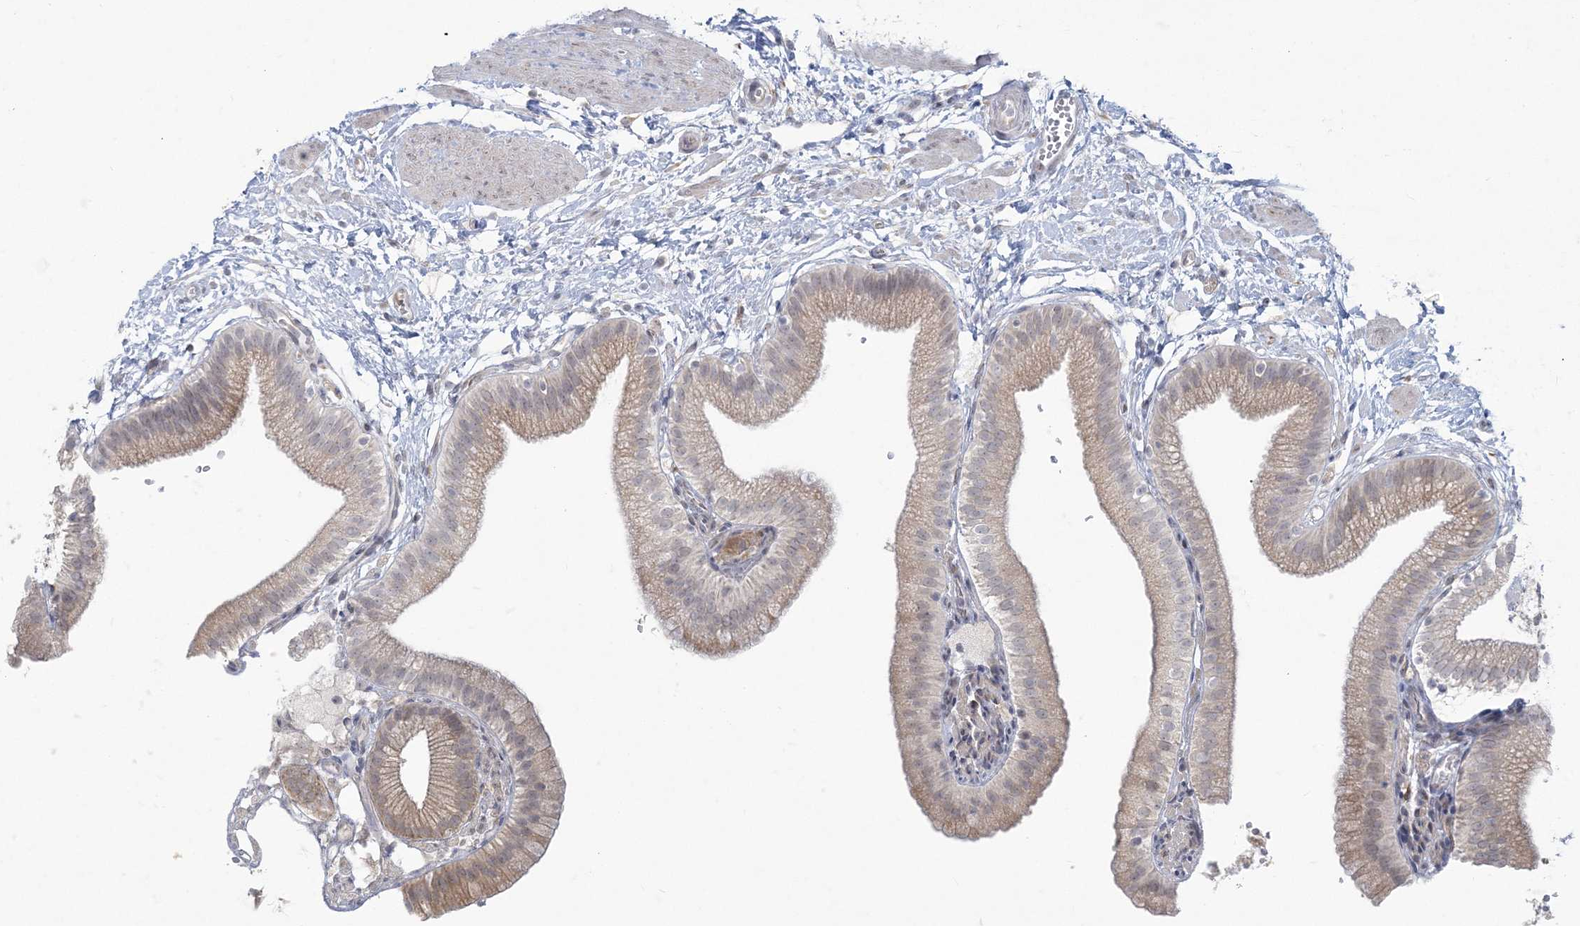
{"staining": {"intensity": "moderate", "quantity": "25%-75%", "location": "cytoplasmic/membranous"}, "tissue": "gallbladder", "cell_type": "Glandular cells", "image_type": "normal", "snomed": [{"axis": "morphology", "description": "Normal tissue, NOS"}, {"axis": "topography", "description": "Gallbladder"}], "caption": "This image displays immunohistochemistry (IHC) staining of unremarkable human gallbladder, with medium moderate cytoplasmic/membranous positivity in approximately 25%-75% of glandular cells.", "gene": "ZC3H6", "patient": {"sex": "male", "age": 55}}